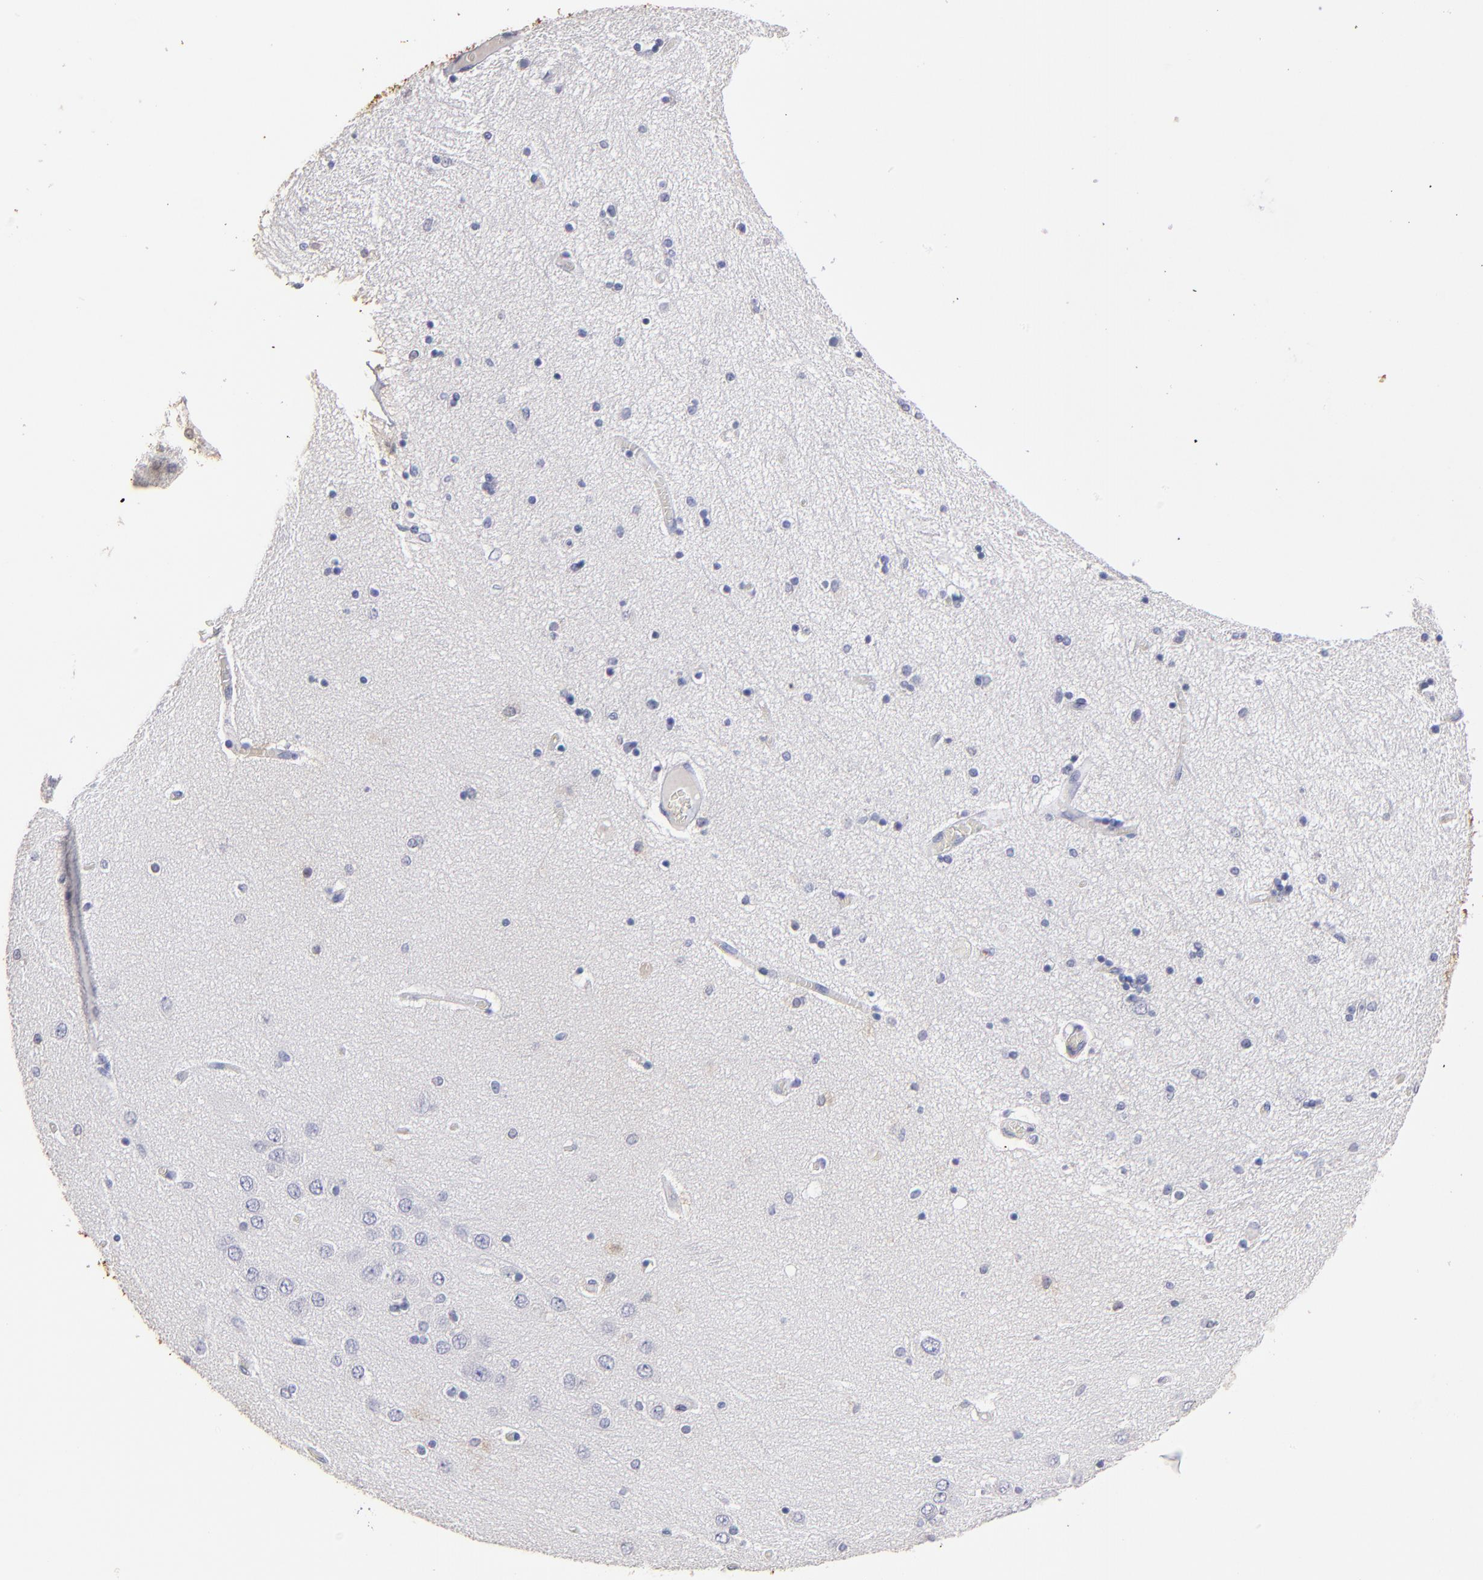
{"staining": {"intensity": "negative", "quantity": "none", "location": "none"}, "tissue": "hippocampus", "cell_type": "Glial cells", "image_type": "normal", "snomed": [{"axis": "morphology", "description": "Normal tissue, NOS"}, {"axis": "topography", "description": "Hippocampus"}], "caption": "This is an immunohistochemistry (IHC) micrograph of benign human hippocampus. There is no staining in glial cells.", "gene": "FABP4", "patient": {"sex": "female", "age": 54}}